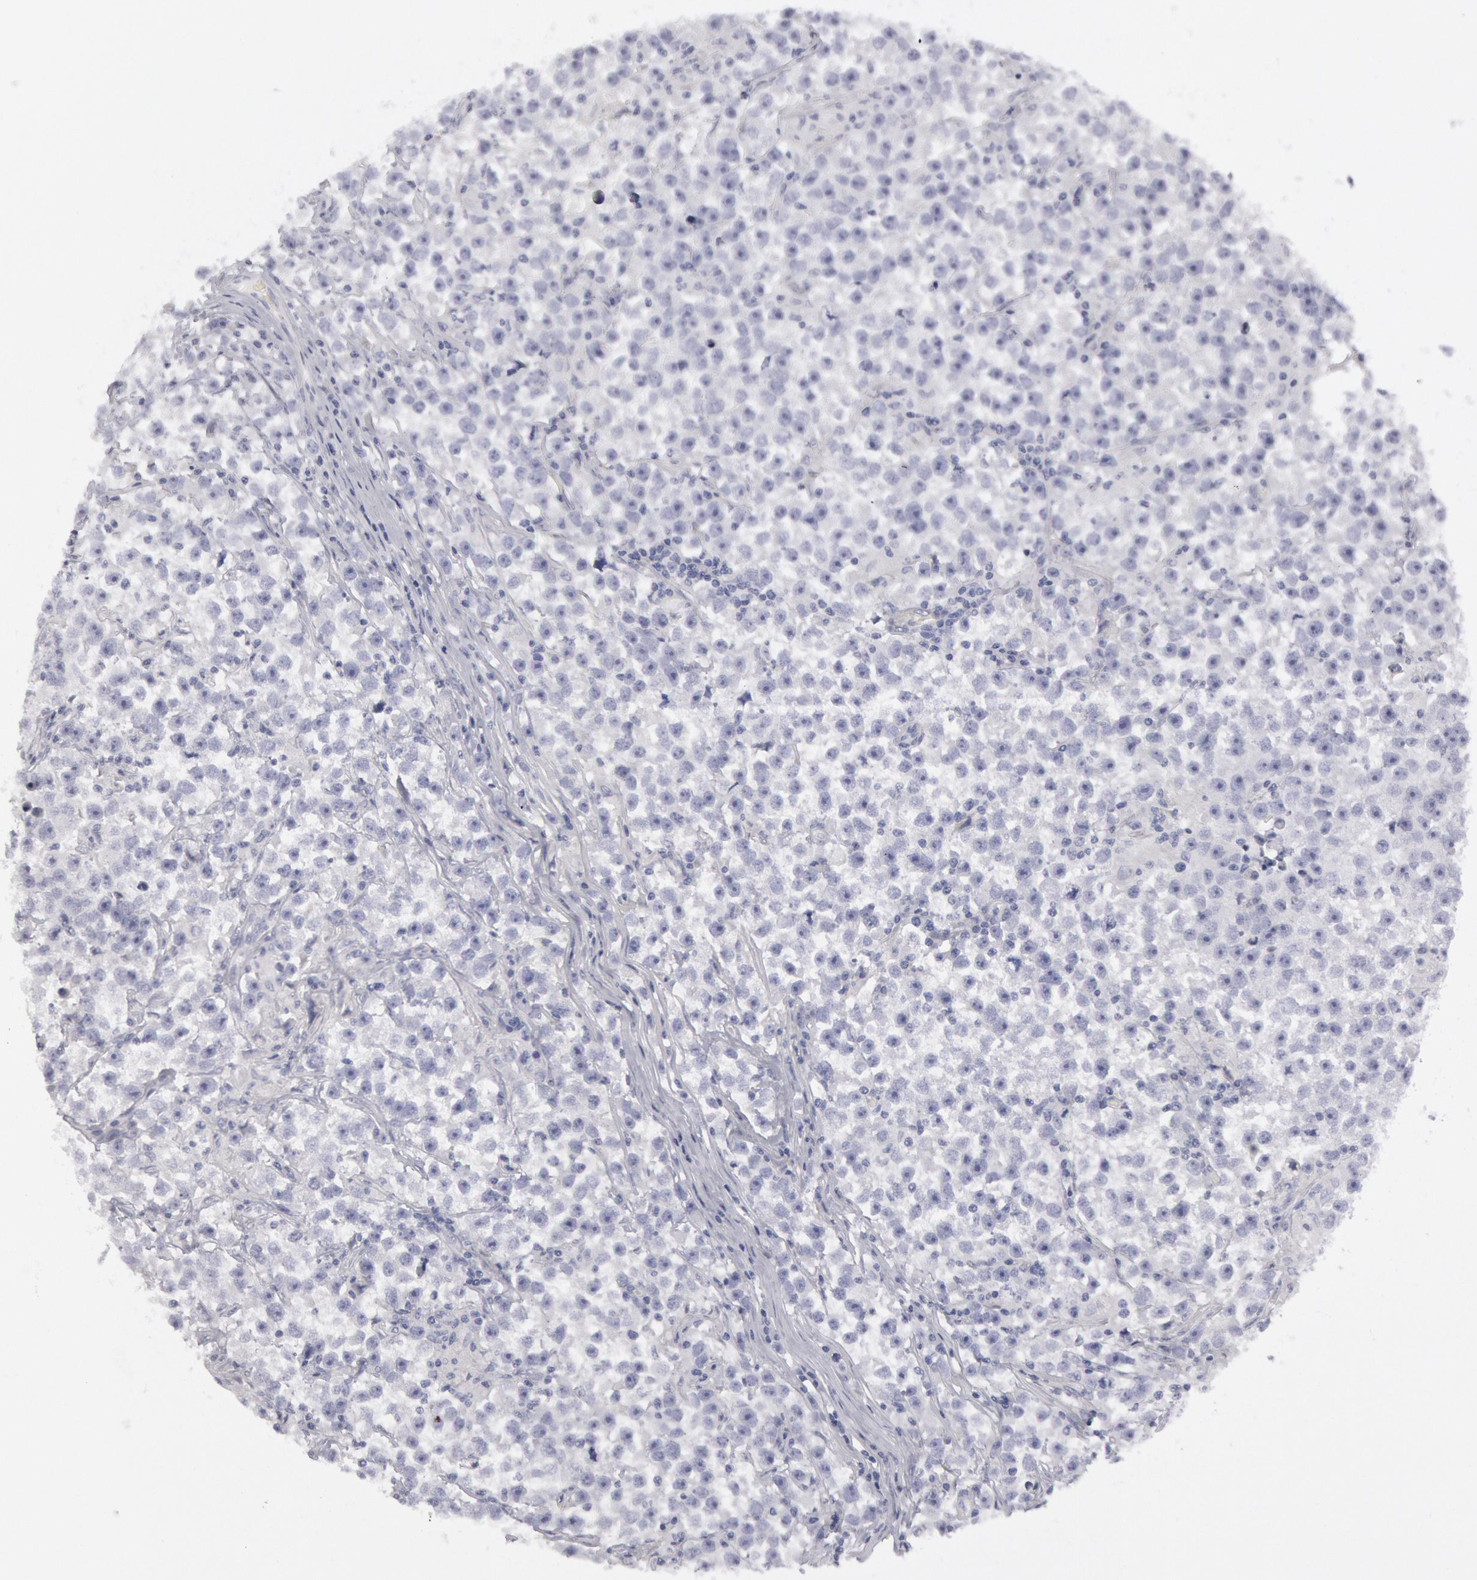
{"staining": {"intensity": "negative", "quantity": "none", "location": "none"}, "tissue": "testis cancer", "cell_type": "Tumor cells", "image_type": "cancer", "snomed": [{"axis": "morphology", "description": "Seminoma, NOS"}, {"axis": "topography", "description": "Testis"}], "caption": "Tumor cells show no significant positivity in testis cancer.", "gene": "FHL1", "patient": {"sex": "male", "age": 33}}